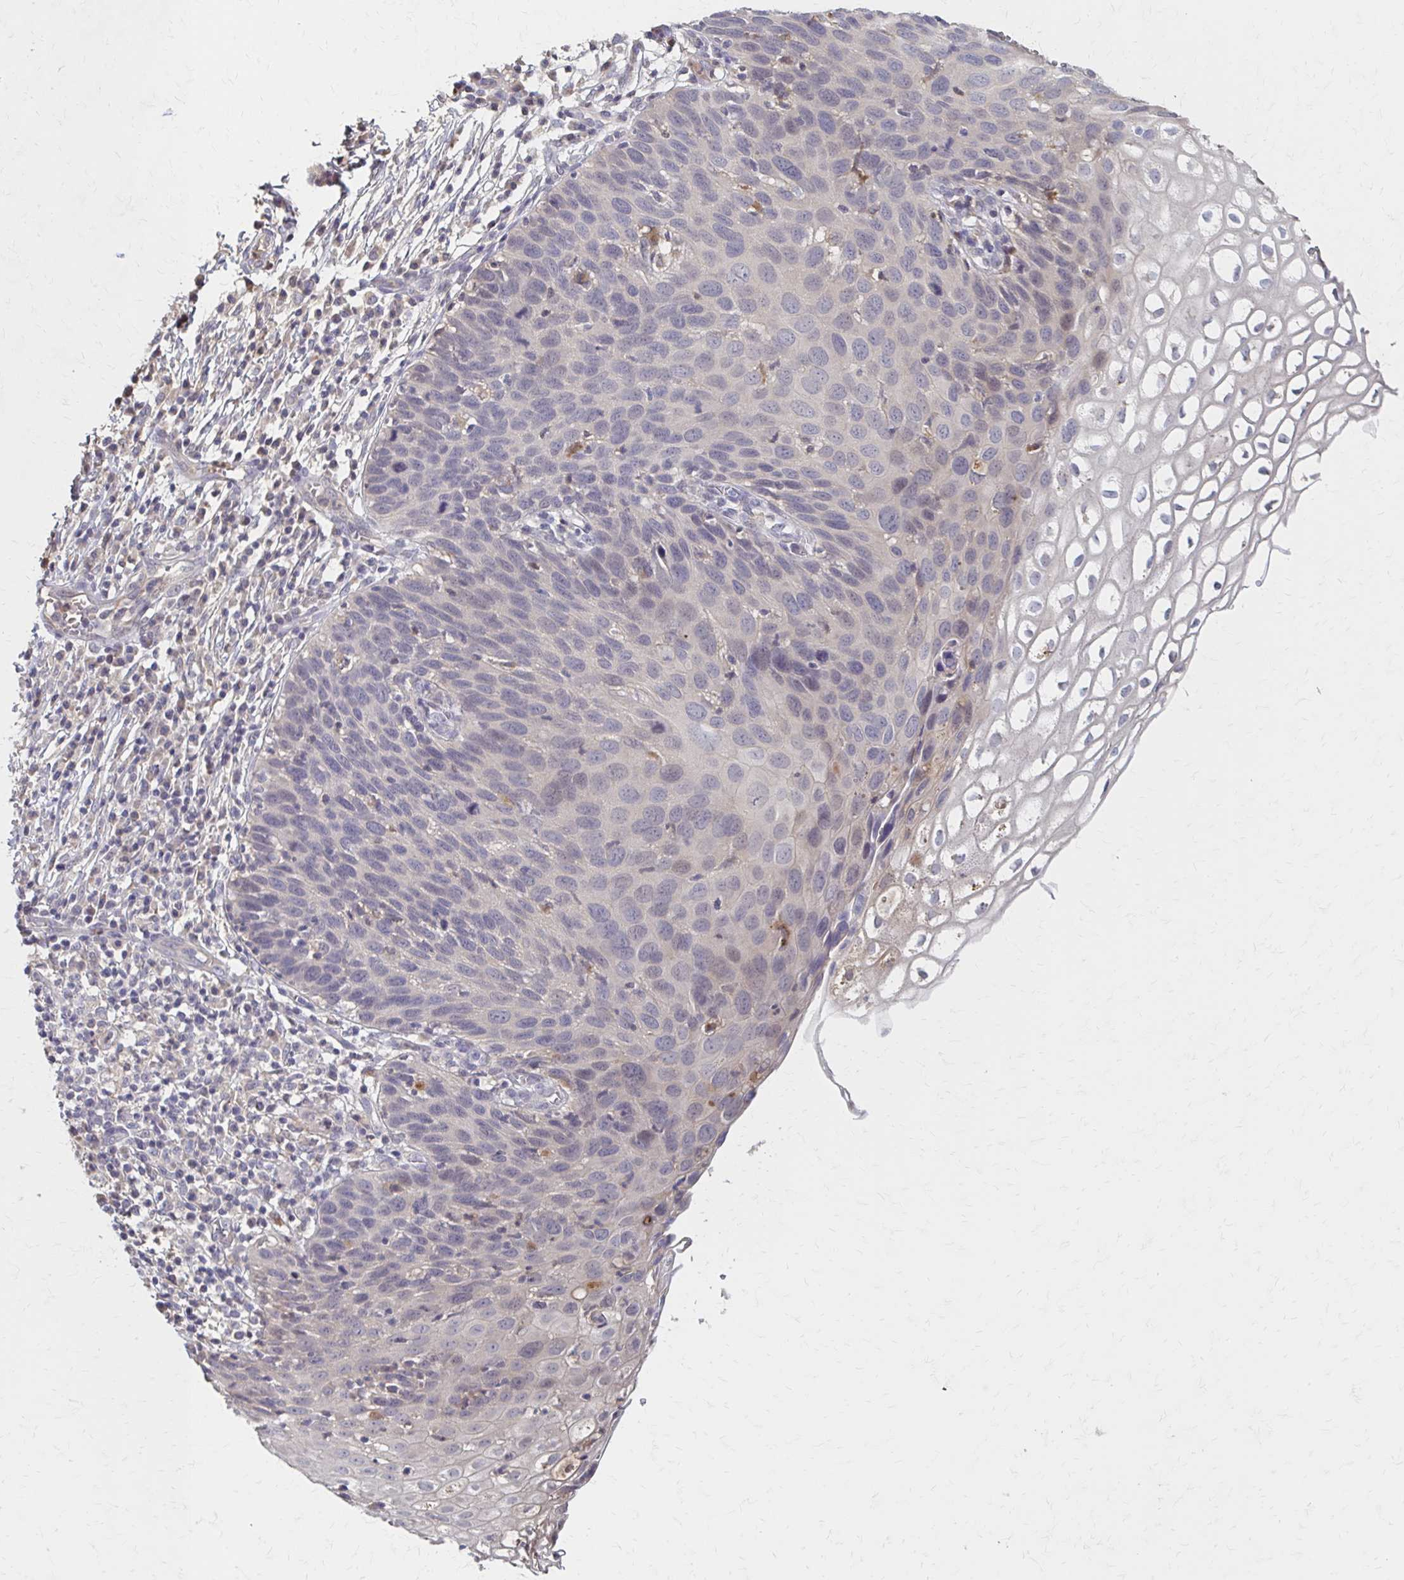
{"staining": {"intensity": "negative", "quantity": "none", "location": "none"}, "tissue": "cervix", "cell_type": "Glandular cells", "image_type": "normal", "snomed": [{"axis": "morphology", "description": "Normal tissue, NOS"}, {"axis": "topography", "description": "Cervix"}], "caption": "Human cervix stained for a protein using immunohistochemistry demonstrates no expression in glandular cells.", "gene": "HMGCS2", "patient": {"sex": "female", "age": 36}}